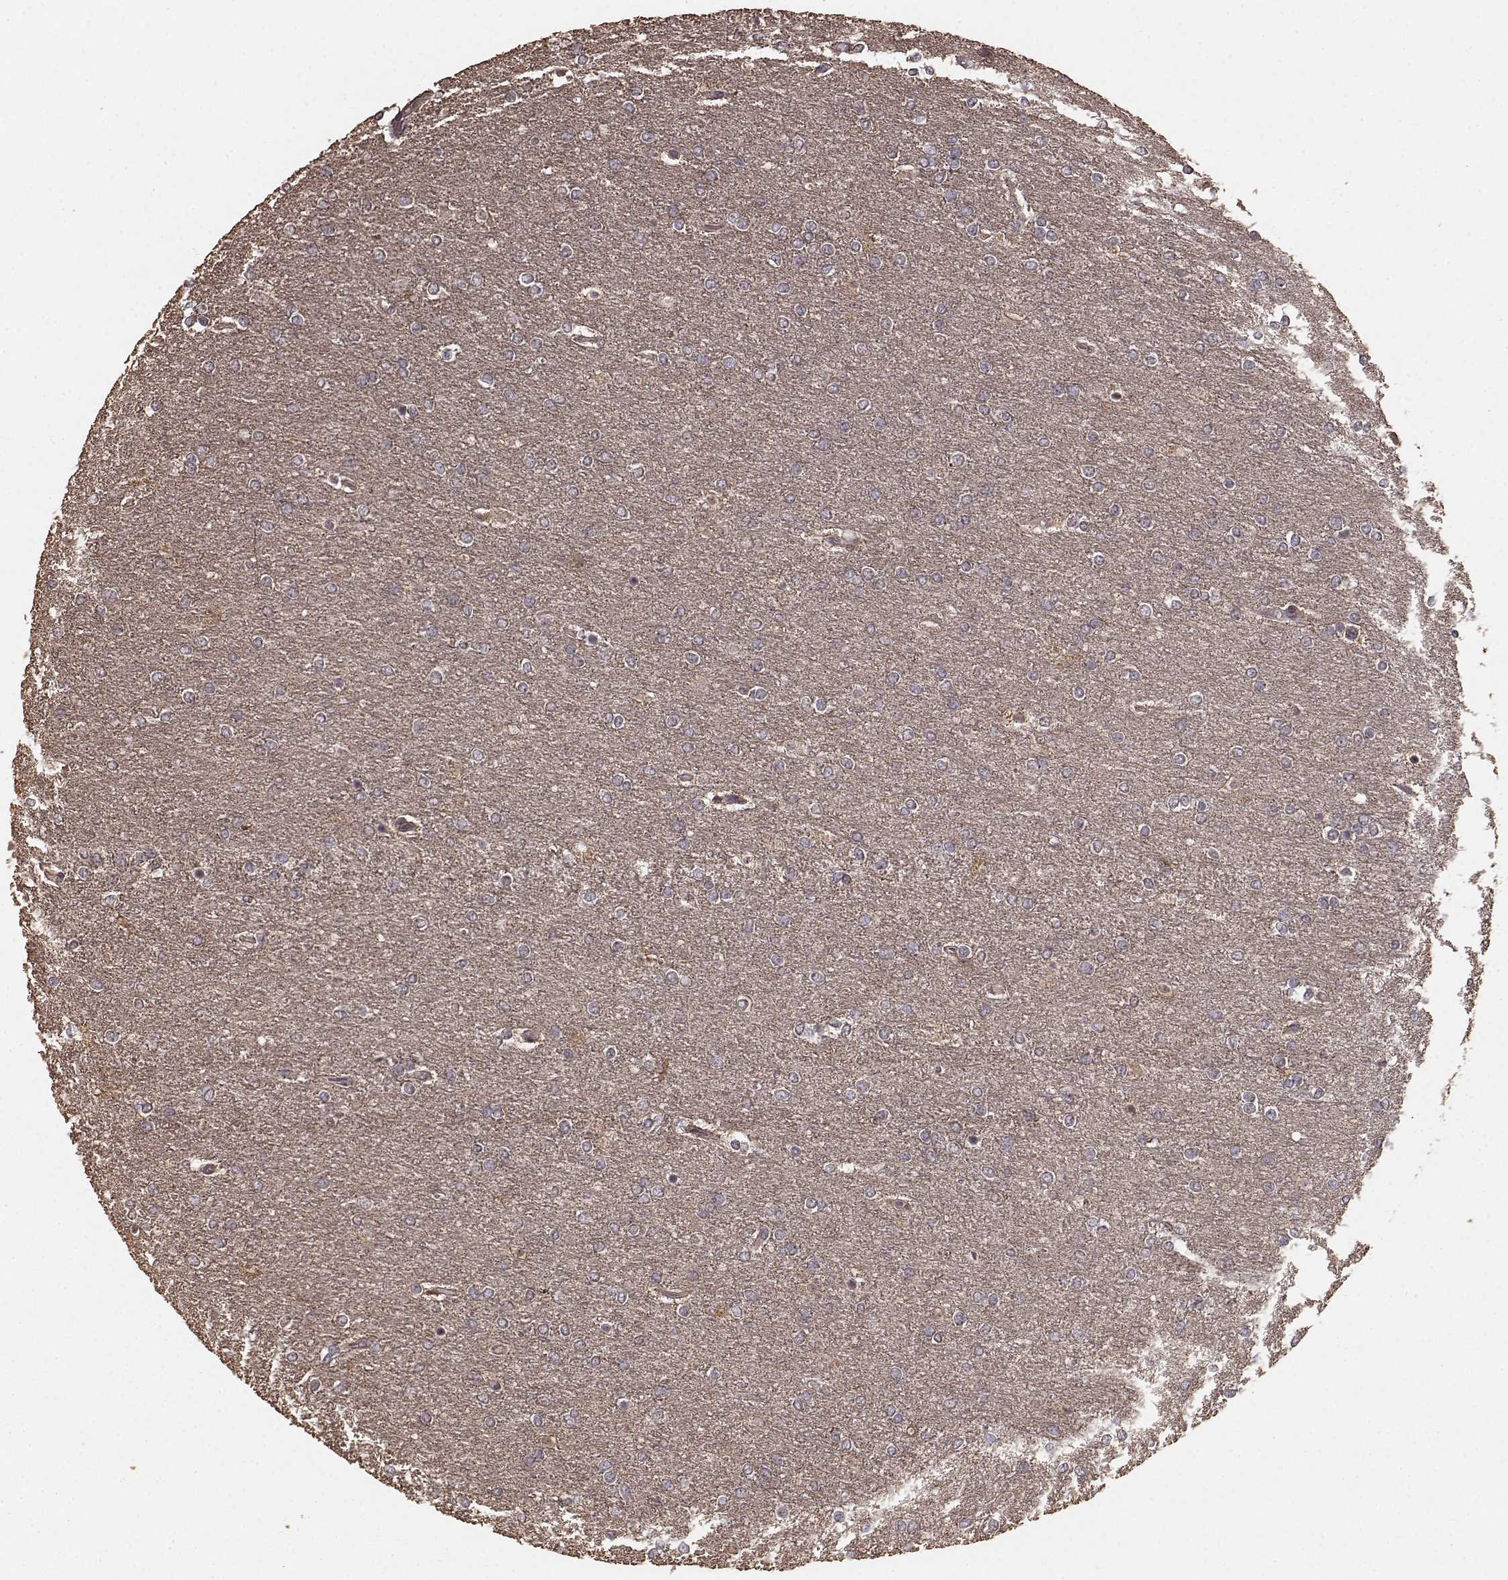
{"staining": {"intensity": "negative", "quantity": "none", "location": "none"}, "tissue": "glioma", "cell_type": "Tumor cells", "image_type": "cancer", "snomed": [{"axis": "morphology", "description": "Glioma, malignant, High grade"}, {"axis": "topography", "description": "Brain"}], "caption": "Immunohistochemical staining of glioma exhibits no significant positivity in tumor cells. The staining is performed using DAB (3,3'-diaminobenzidine) brown chromogen with nuclei counter-stained in using hematoxylin.", "gene": "USP15", "patient": {"sex": "female", "age": 61}}